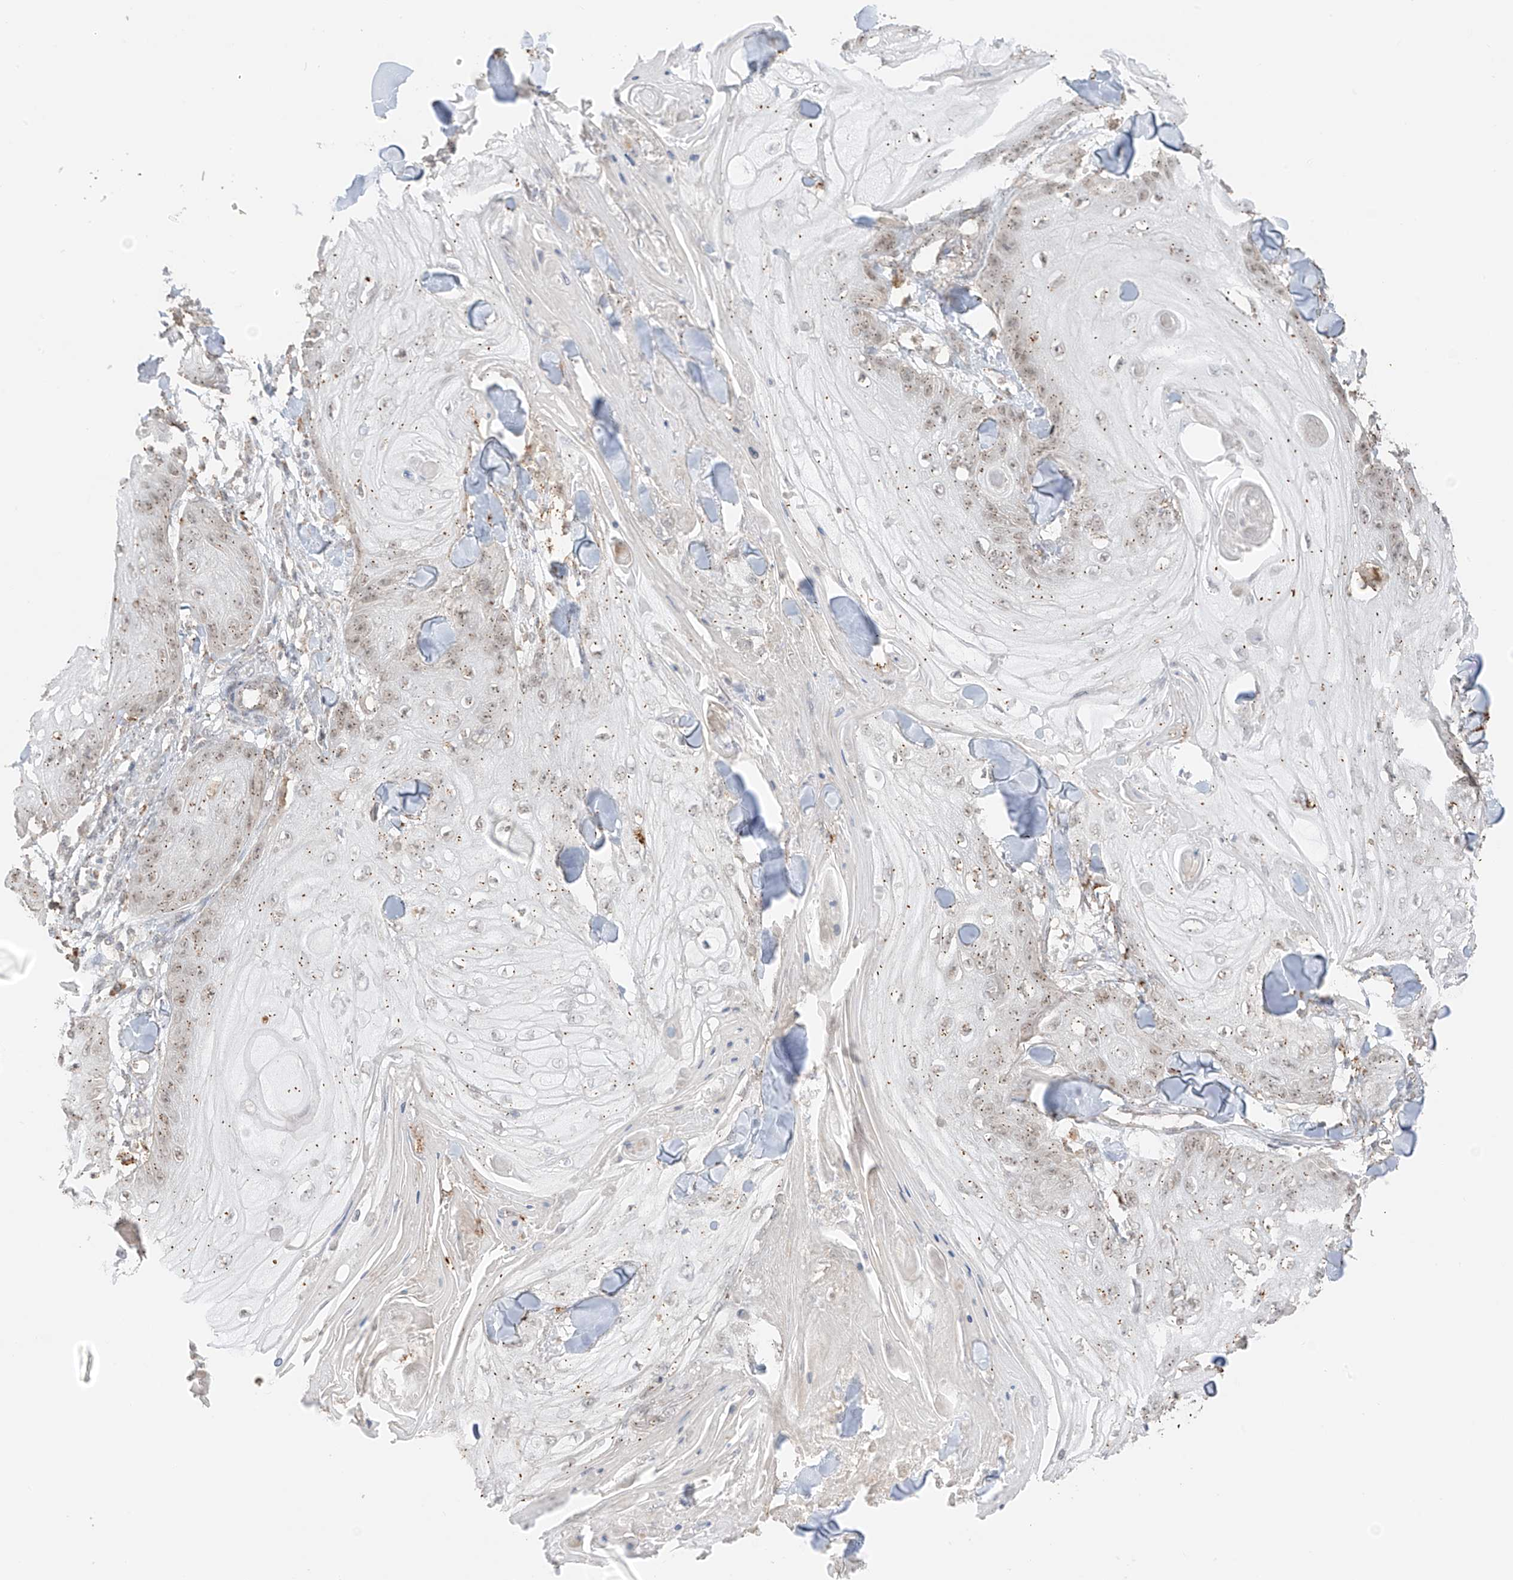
{"staining": {"intensity": "moderate", "quantity": "25%-75%", "location": "cytoplasmic/membranous"}, "tissue": "skin cancer", "cell_type": "Tumor cells", "image_type": "cancer", "snomed": [{"axis": "morphology", "description": "Squamous cell carcinoma, NOS"}, {"axis": "topography", "description": "Skin"}], "caption": "IHC photomicrograph of neoplastic tissue: skin squamous cell carcinoma stained using IHC reveals medium levels of moderate protein expression localized specifically in the cytoplasmic/membranous of tumor cells, appearing as a cytoplasmic/membranous brown color.", "gene": "N4BP3", "patient": {"sex": "male", "age": 74}}